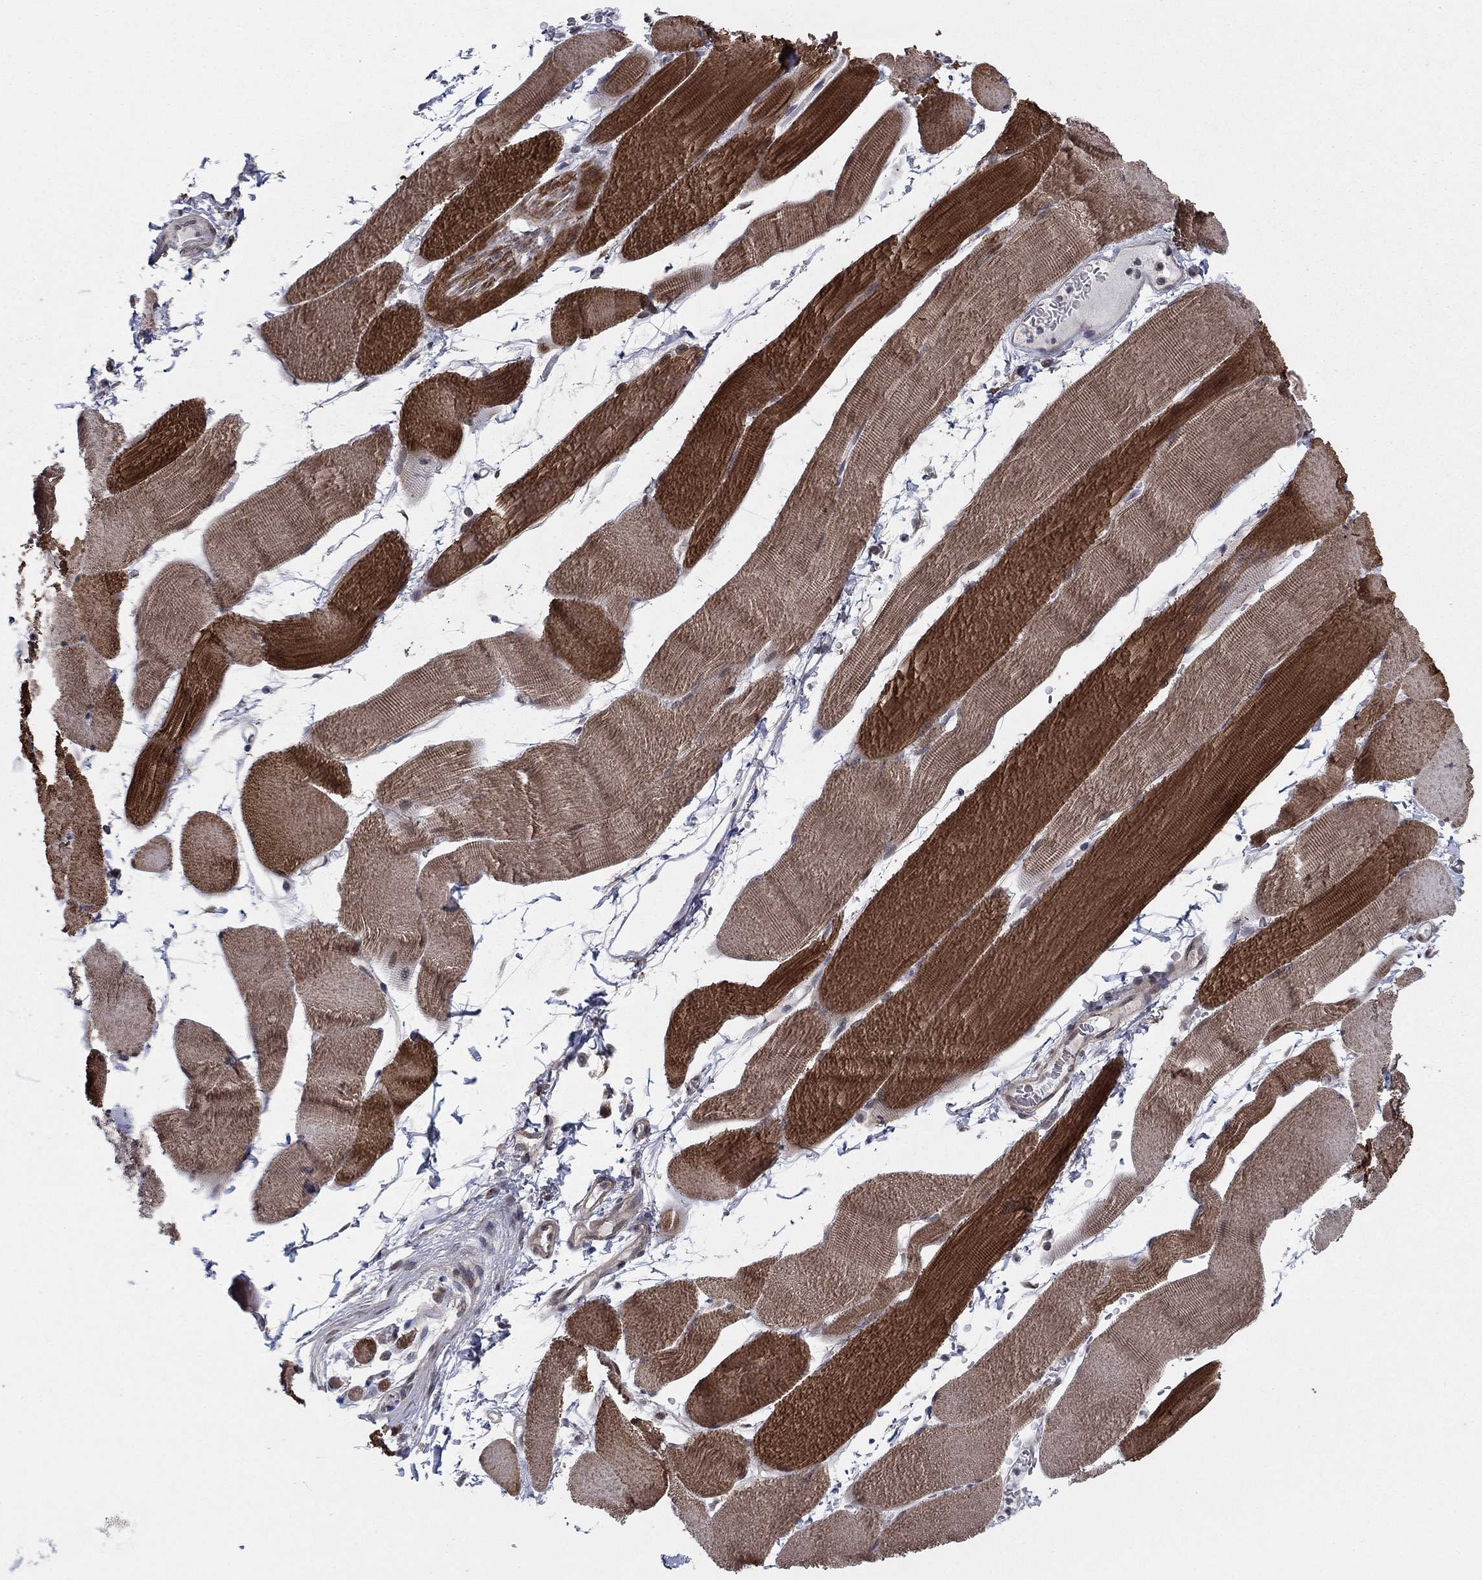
{"staining": {"intensity": "strong", "quantity": "25%-75%", "location": "cytoplasmic/membranous"}, "tissue": "skeletal muscle", "cell_type": "Myocytes", "image_type": "normal", "snomed": [{"axis": "morphology", "description": "Normal tissue, NOS"}, {"axis": "topography", "description": "Skeletal muscle"}], "caption": "Myocytes demonstrate high levels of strong cytoplasmic/membranous staining in about 25%-75% of cells in benign skeletal muscle.", "gene": "PSMC1", "patient": {"sex": "male", "age": 56}}